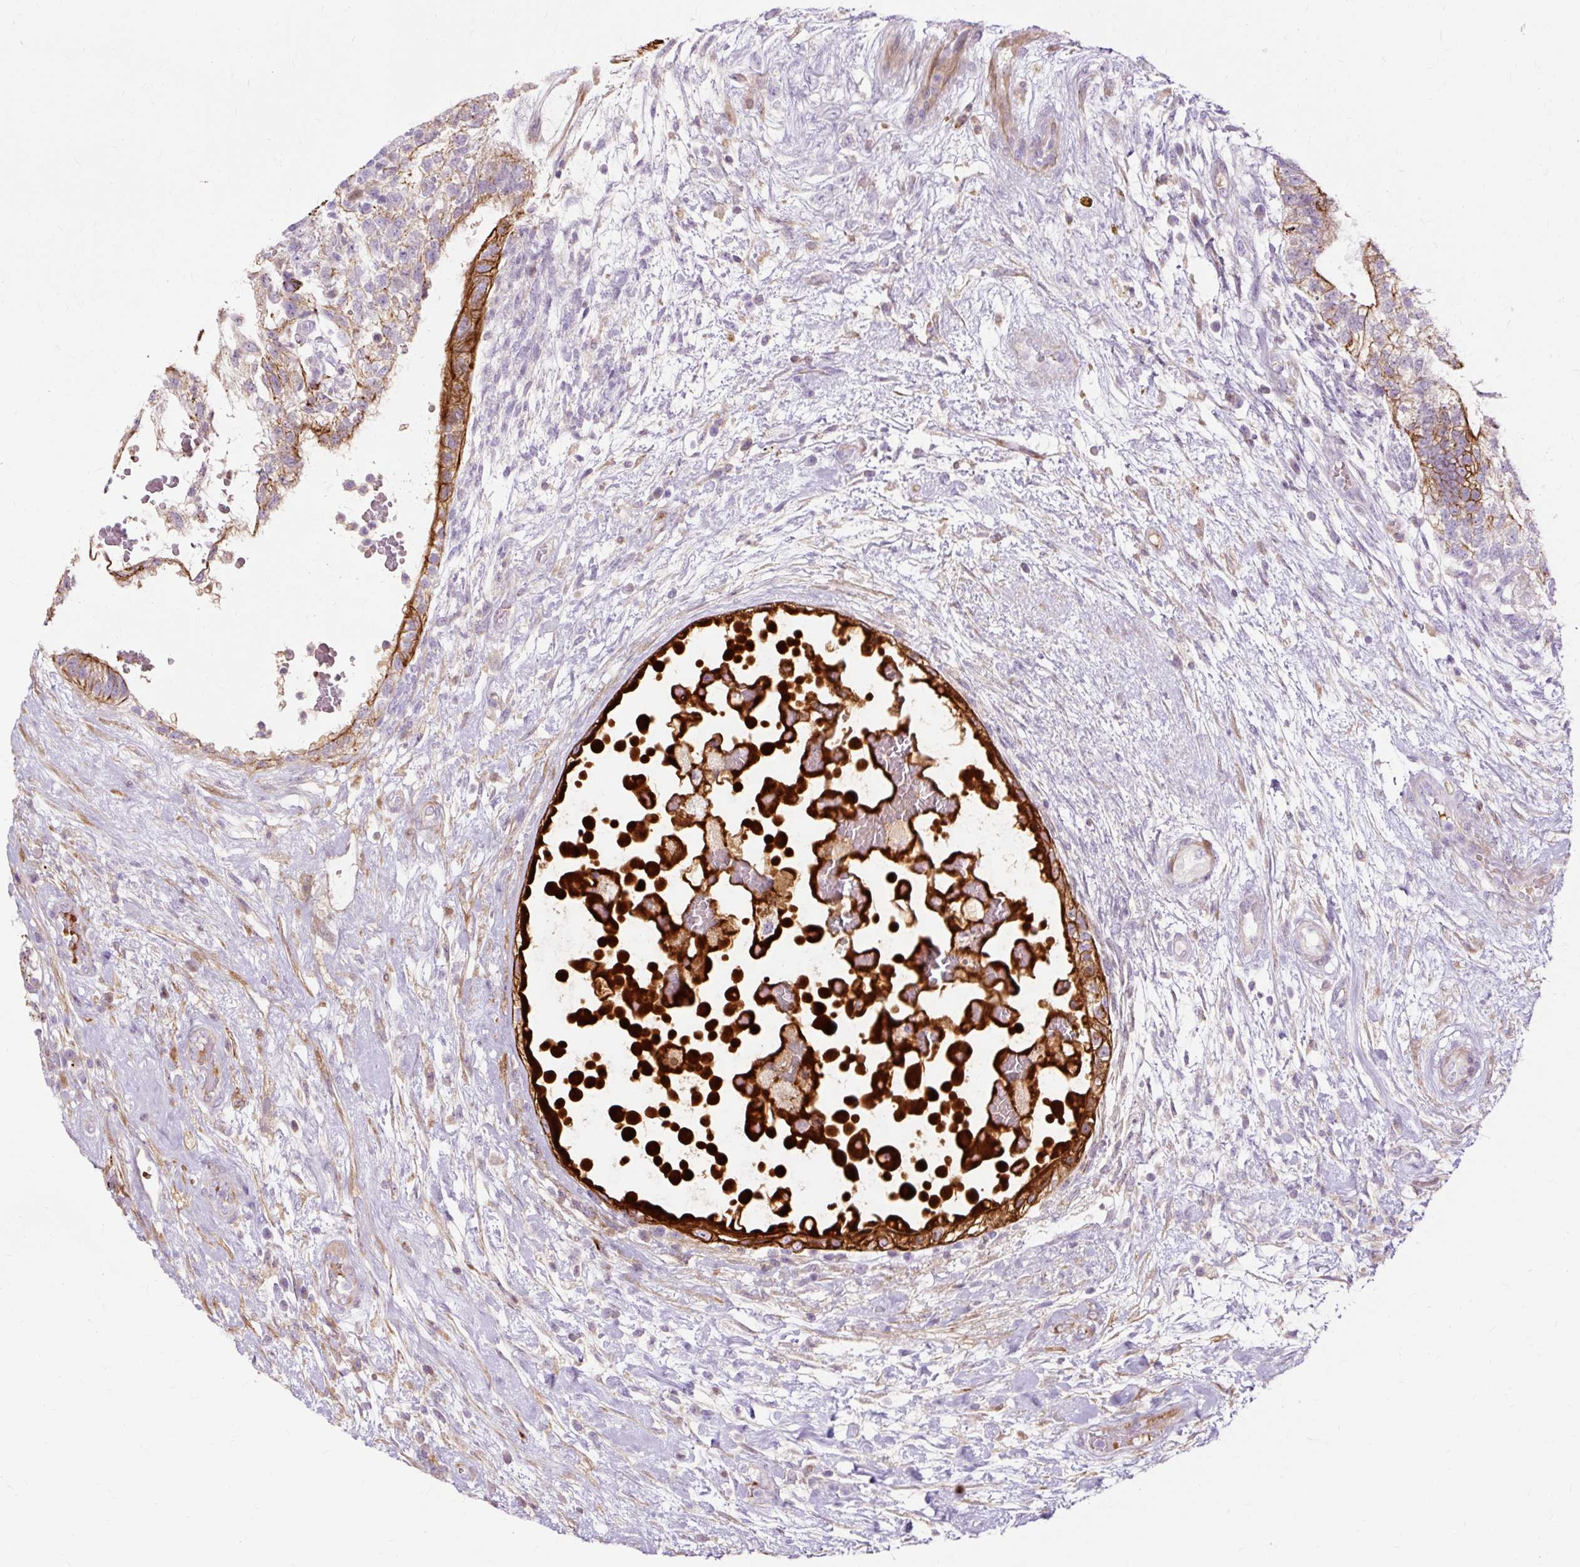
{"staining": {"intensity": "strong", "quantity": "25%-75%", "location": "cytoplasmic/membranous"}, "tissue": "testis cancer", "cell_type": "Tumor cells", "image_type": "cancer", "snomed": [{"axis": "morphology", "description": "Normal tissue, NOS"}, {"axis": "morphology", "description": "Carcinoma, Embryonal, NOS"}, {"axis": "topography", "description": "Testis"}], "caption": "Human embryonal carcinoma (testis) stained with a protein marker exhibits strong staining in tumor cells.", "gene": "DCTN4", "patient": {"sex": "male", "age": 32}}